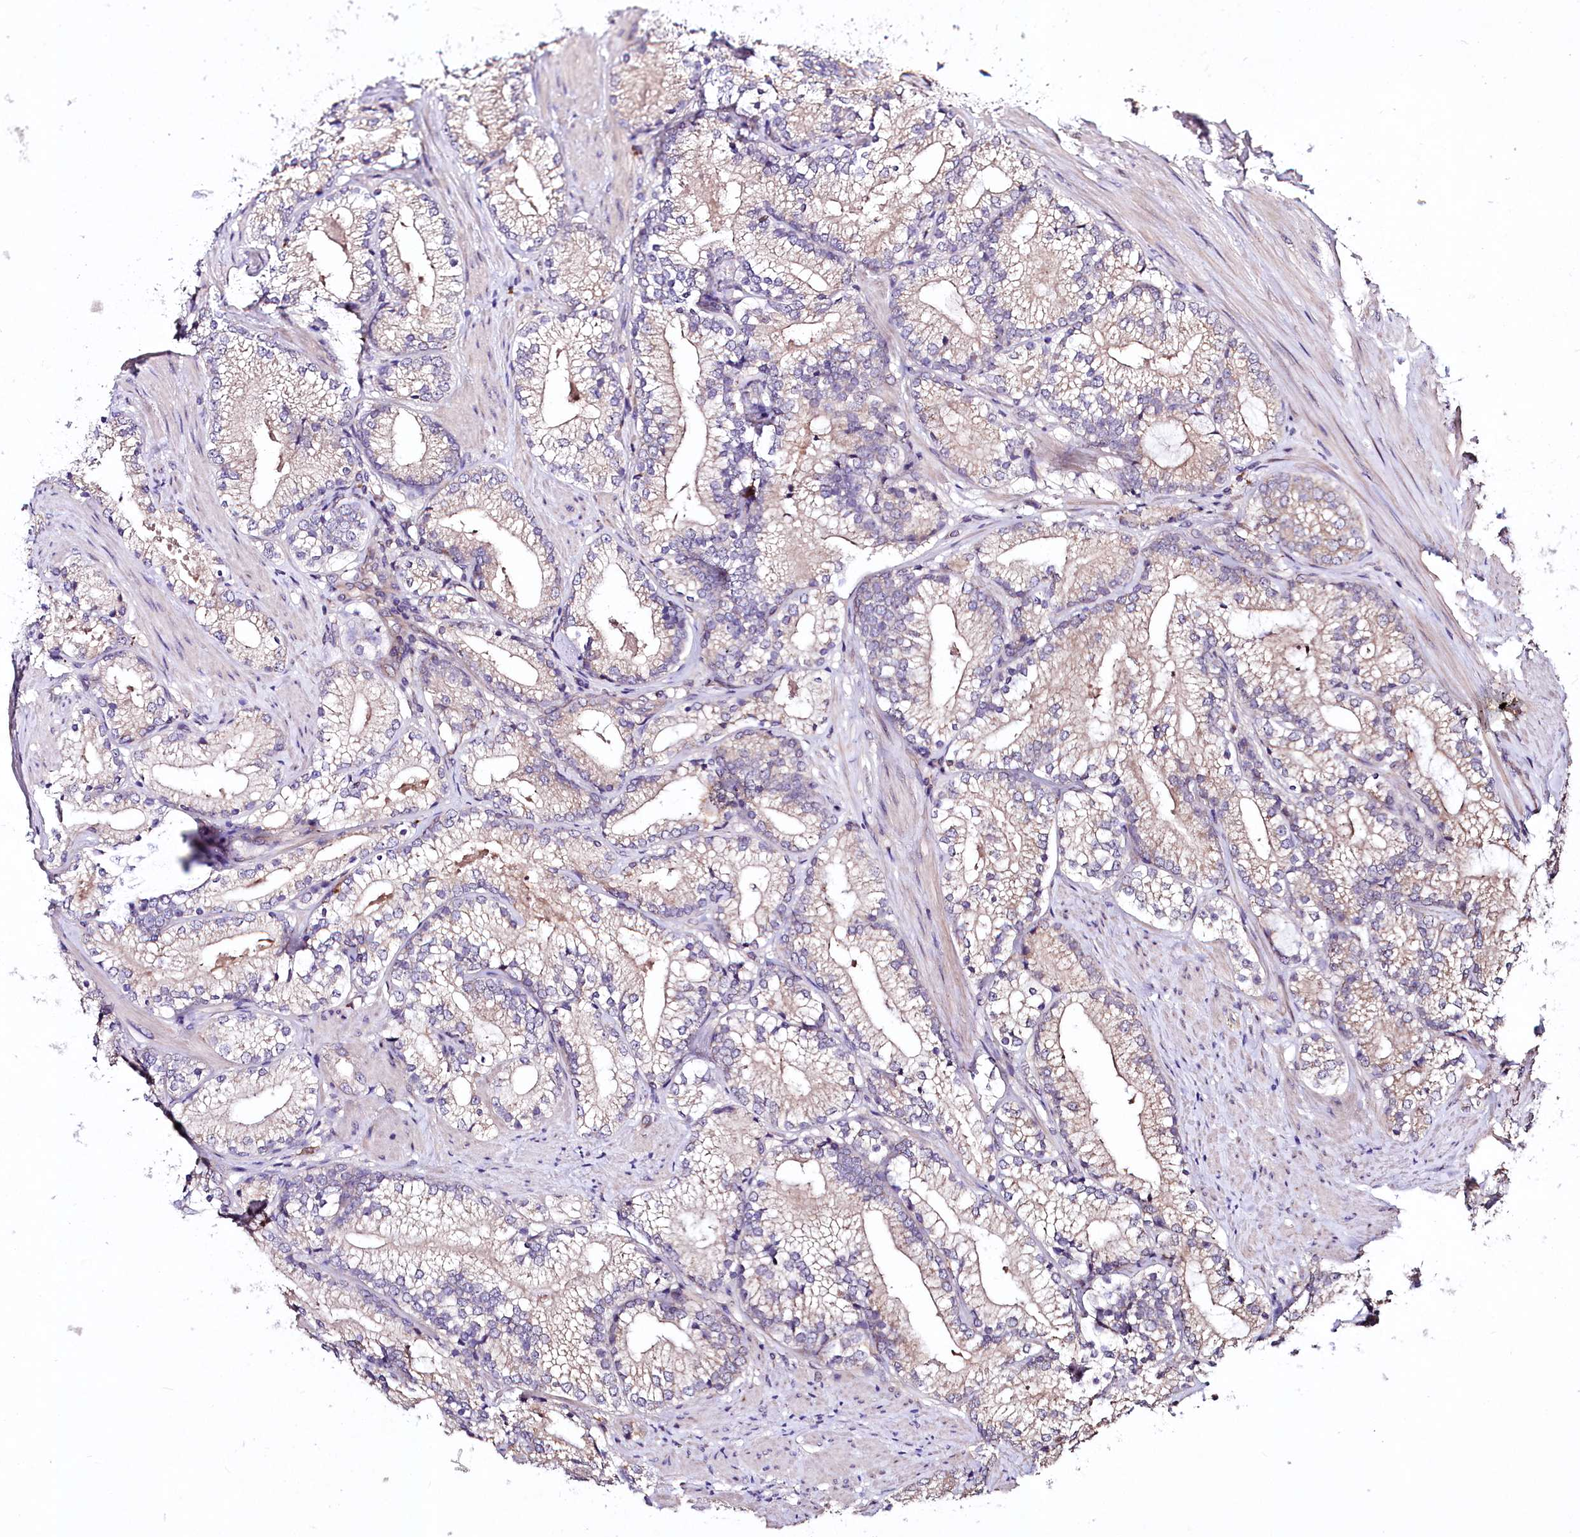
{"staining": {"intensity": "moderate", "quantity": "<25%", "location": "cytoplasmic/membranous"}, "tissue": "prostate cancer", "cell_type": "Tumor cells", "image_type": "cancer", "snomed": [{"axis": "morphology", "description": "Adenocarcinoma, High grade"}, {"axis": "topography", "description": "Prostate"}], "caption": "Human adenocarcinoma (high-grade) (prostate) stained with a brown dye exhibits moderate cytoplasmic/membranous positive positivity in approximately <25% of tumor cells.", "gene": "TNPO3", "patient": {"sex": "male", "age": 66}}